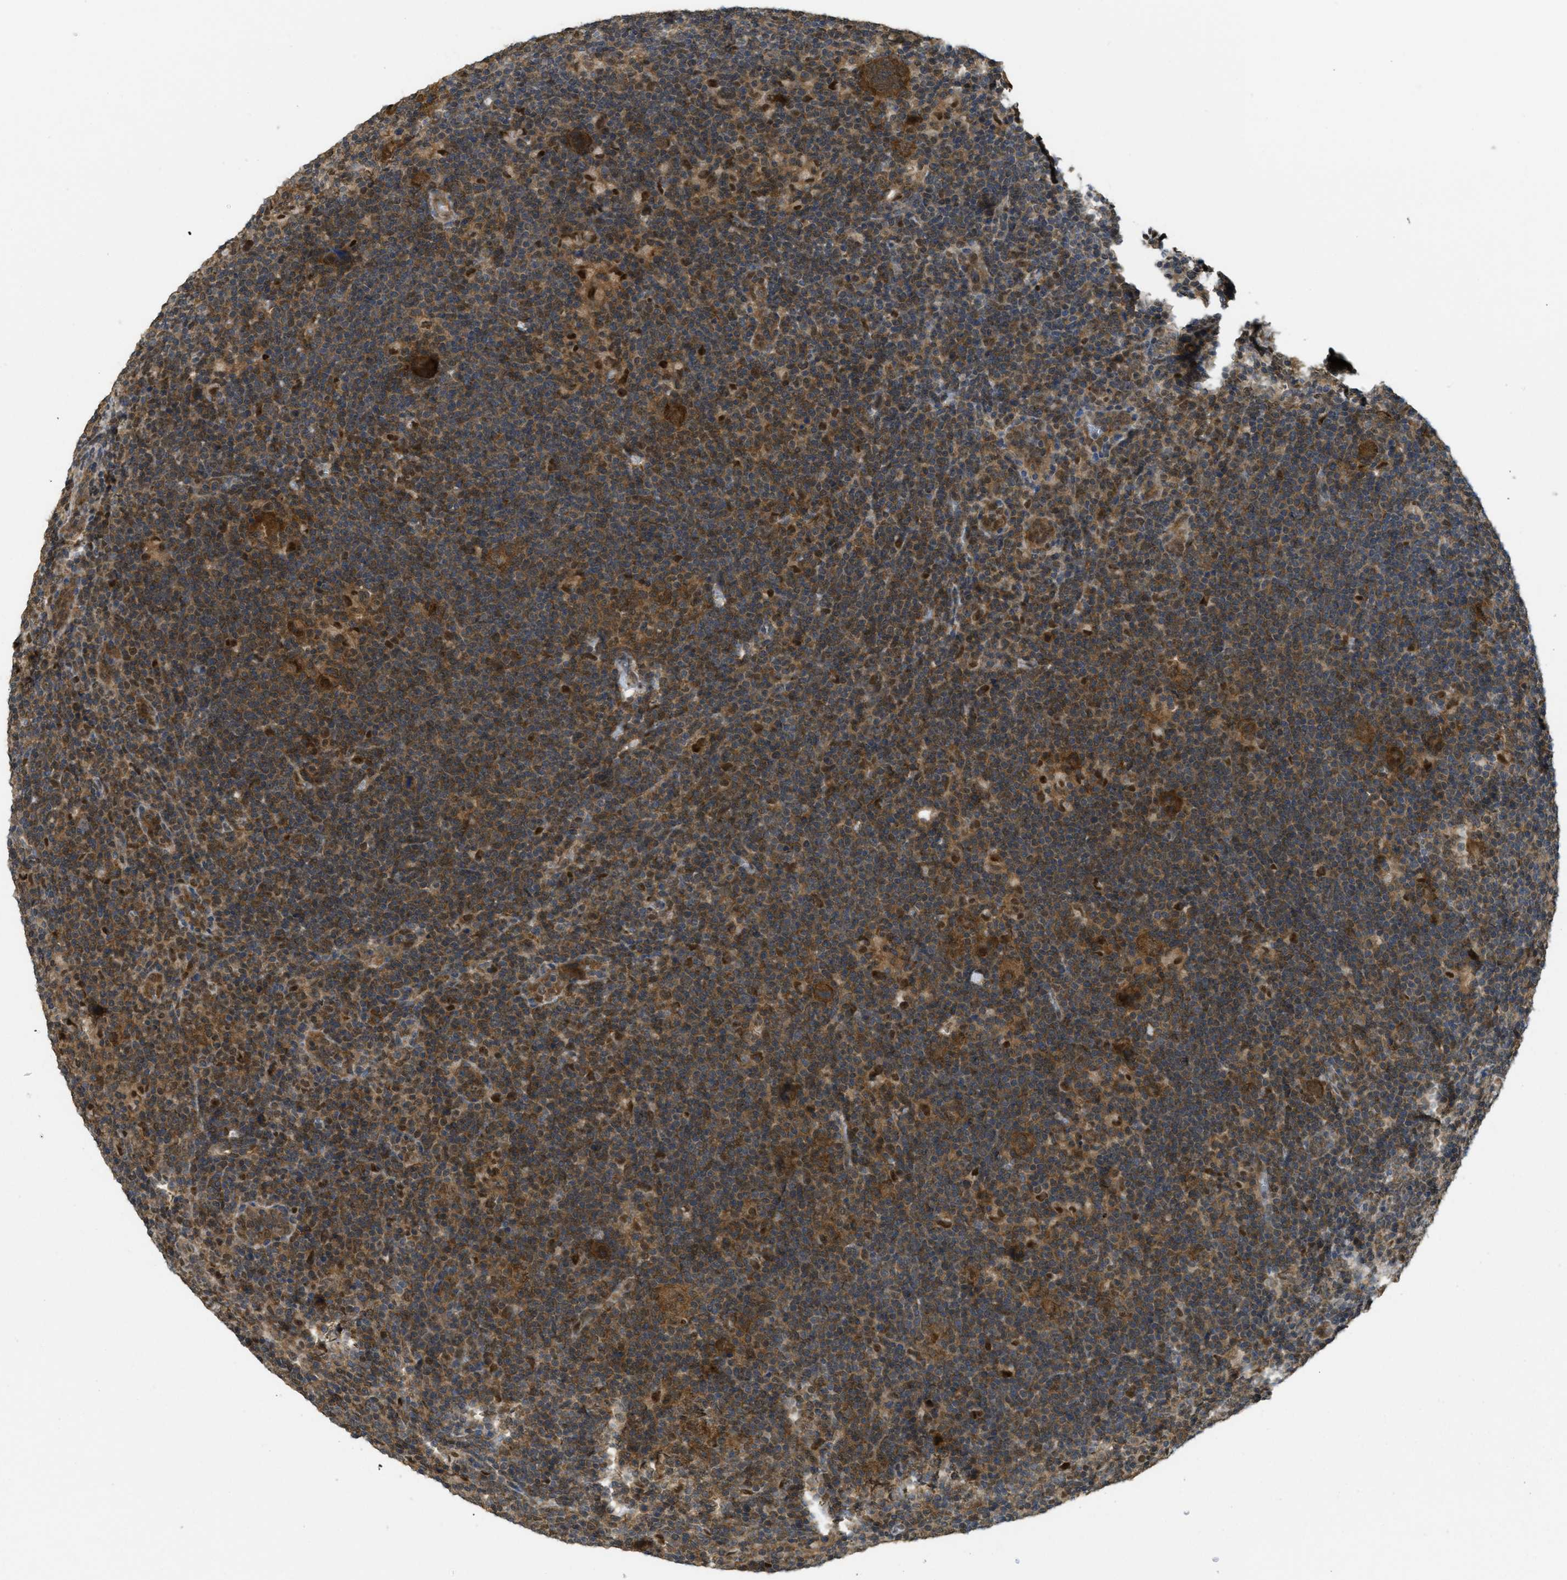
{"staining": {"intensity": "moderate", "quantity": ">75%", "location": "cytoplasmic/membranous"}, "tissue": "lymphoma", "cell_type": "Tumor cells", "image_type": "cancer", "snomed": [{"axis": "morphology", "description": "Hodgkin's disease, NOS"}, {"axis": "topography", "description": "Lymph node"}], "caption": "A medium amount of moderate cytoplasmic/membranous positivity is appreciated in about >75% of tumor cells in Hodgkin's disease tissue.", "gene": "PSMC5", "patient": {"sex": "female", "age": 57}}